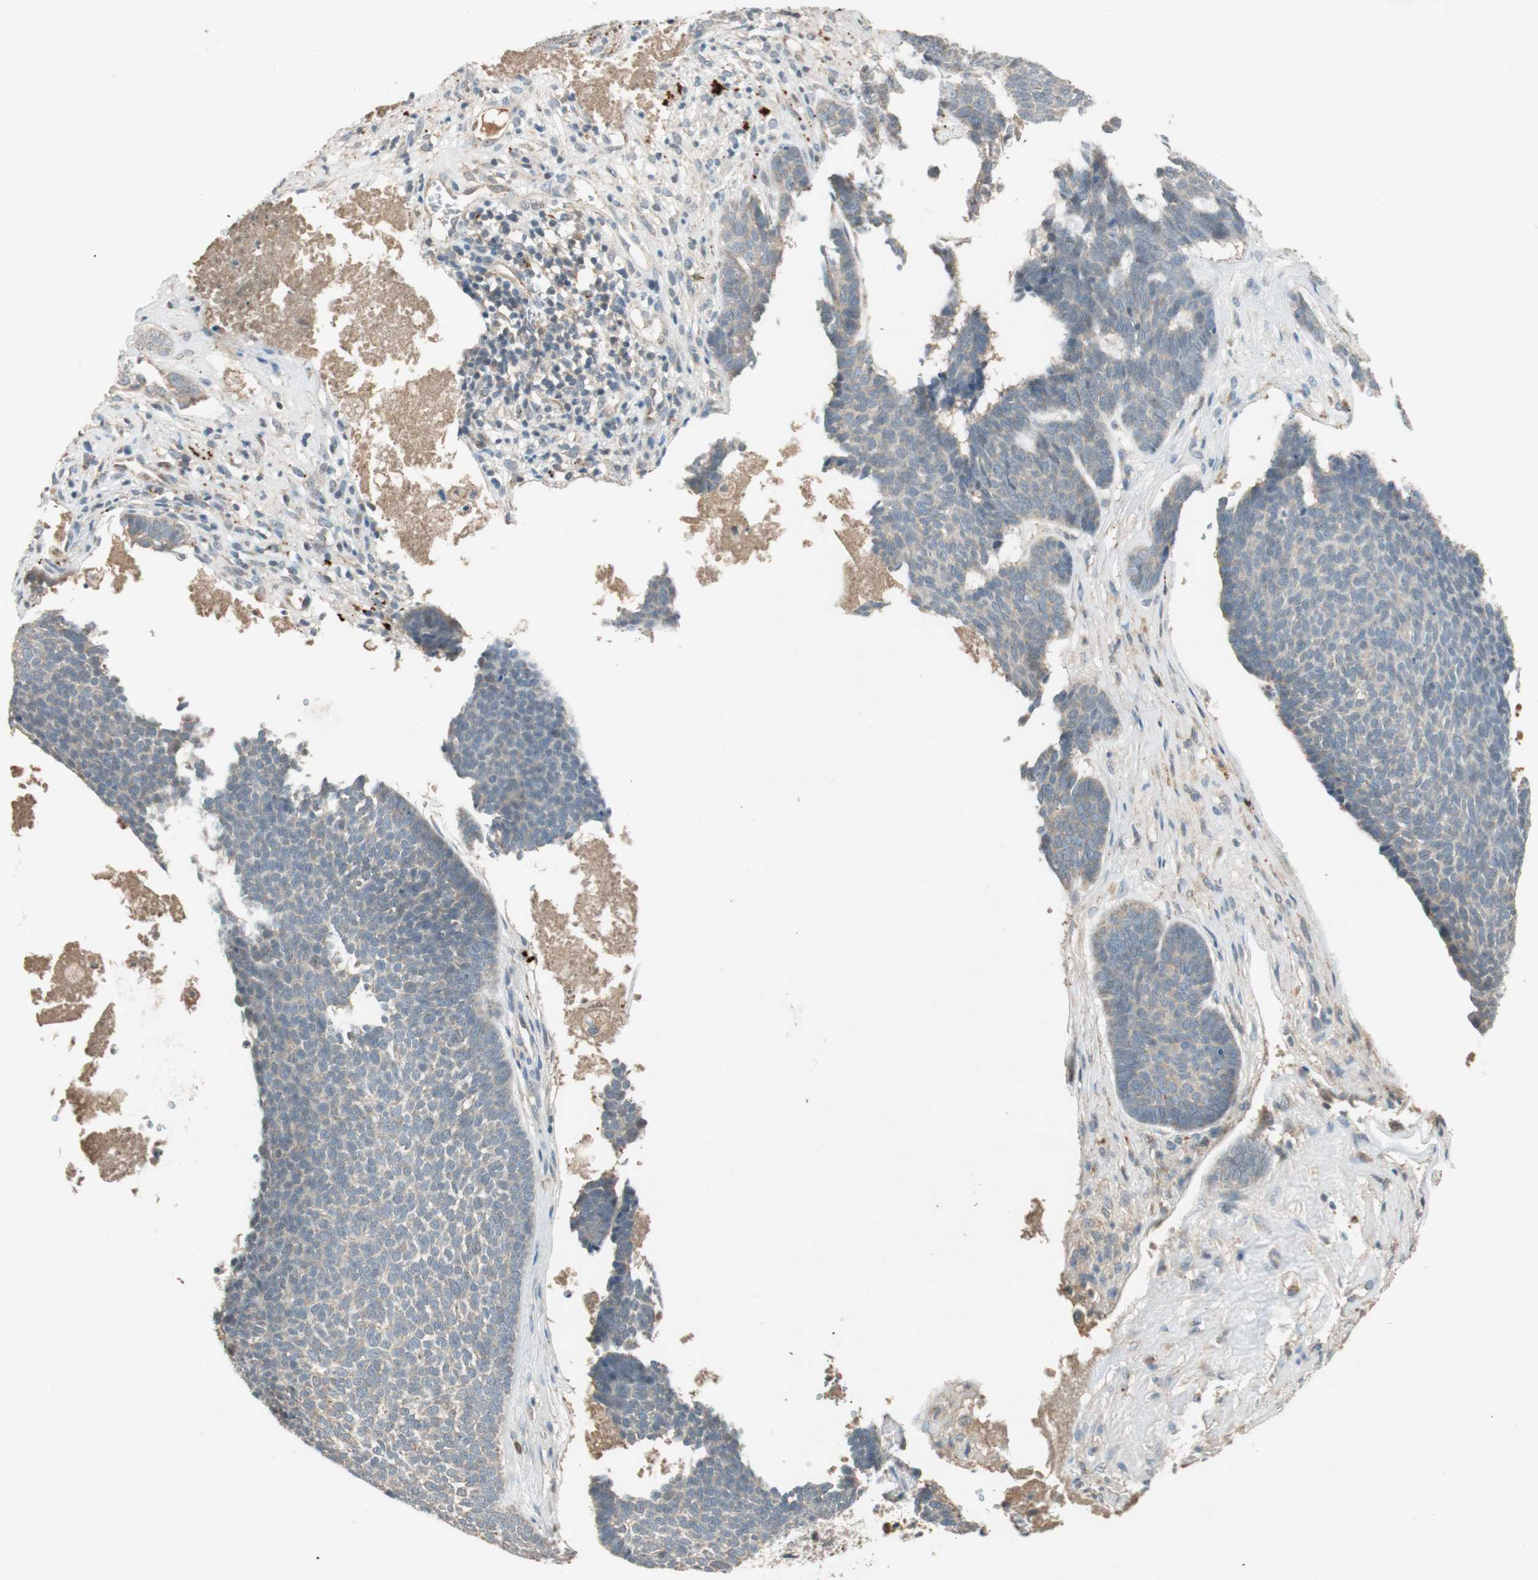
{"staining": {"intensity": "weak", "quantity": ">75%", "location": "cytoplasmic/membranous"}, "tissue": "skin cancer", "cell_type": "Tumor cells", "image_type": "cancer", "snomed": [{"axis": "morphology", "description": "Basal cell carcinoma"}, {"axis": "topography", "description": "Skin"}], "caption": "This micrograph exhibits skin basal cell carcinoma stained with IHC to label a protein in brown. The cytoplasmic/membranous of tumor cells show weak positivity for the protein. Nuclei are counter-stained blue.", "gene": "GLB1", "patient": {"sex": "male", "age": 84}}